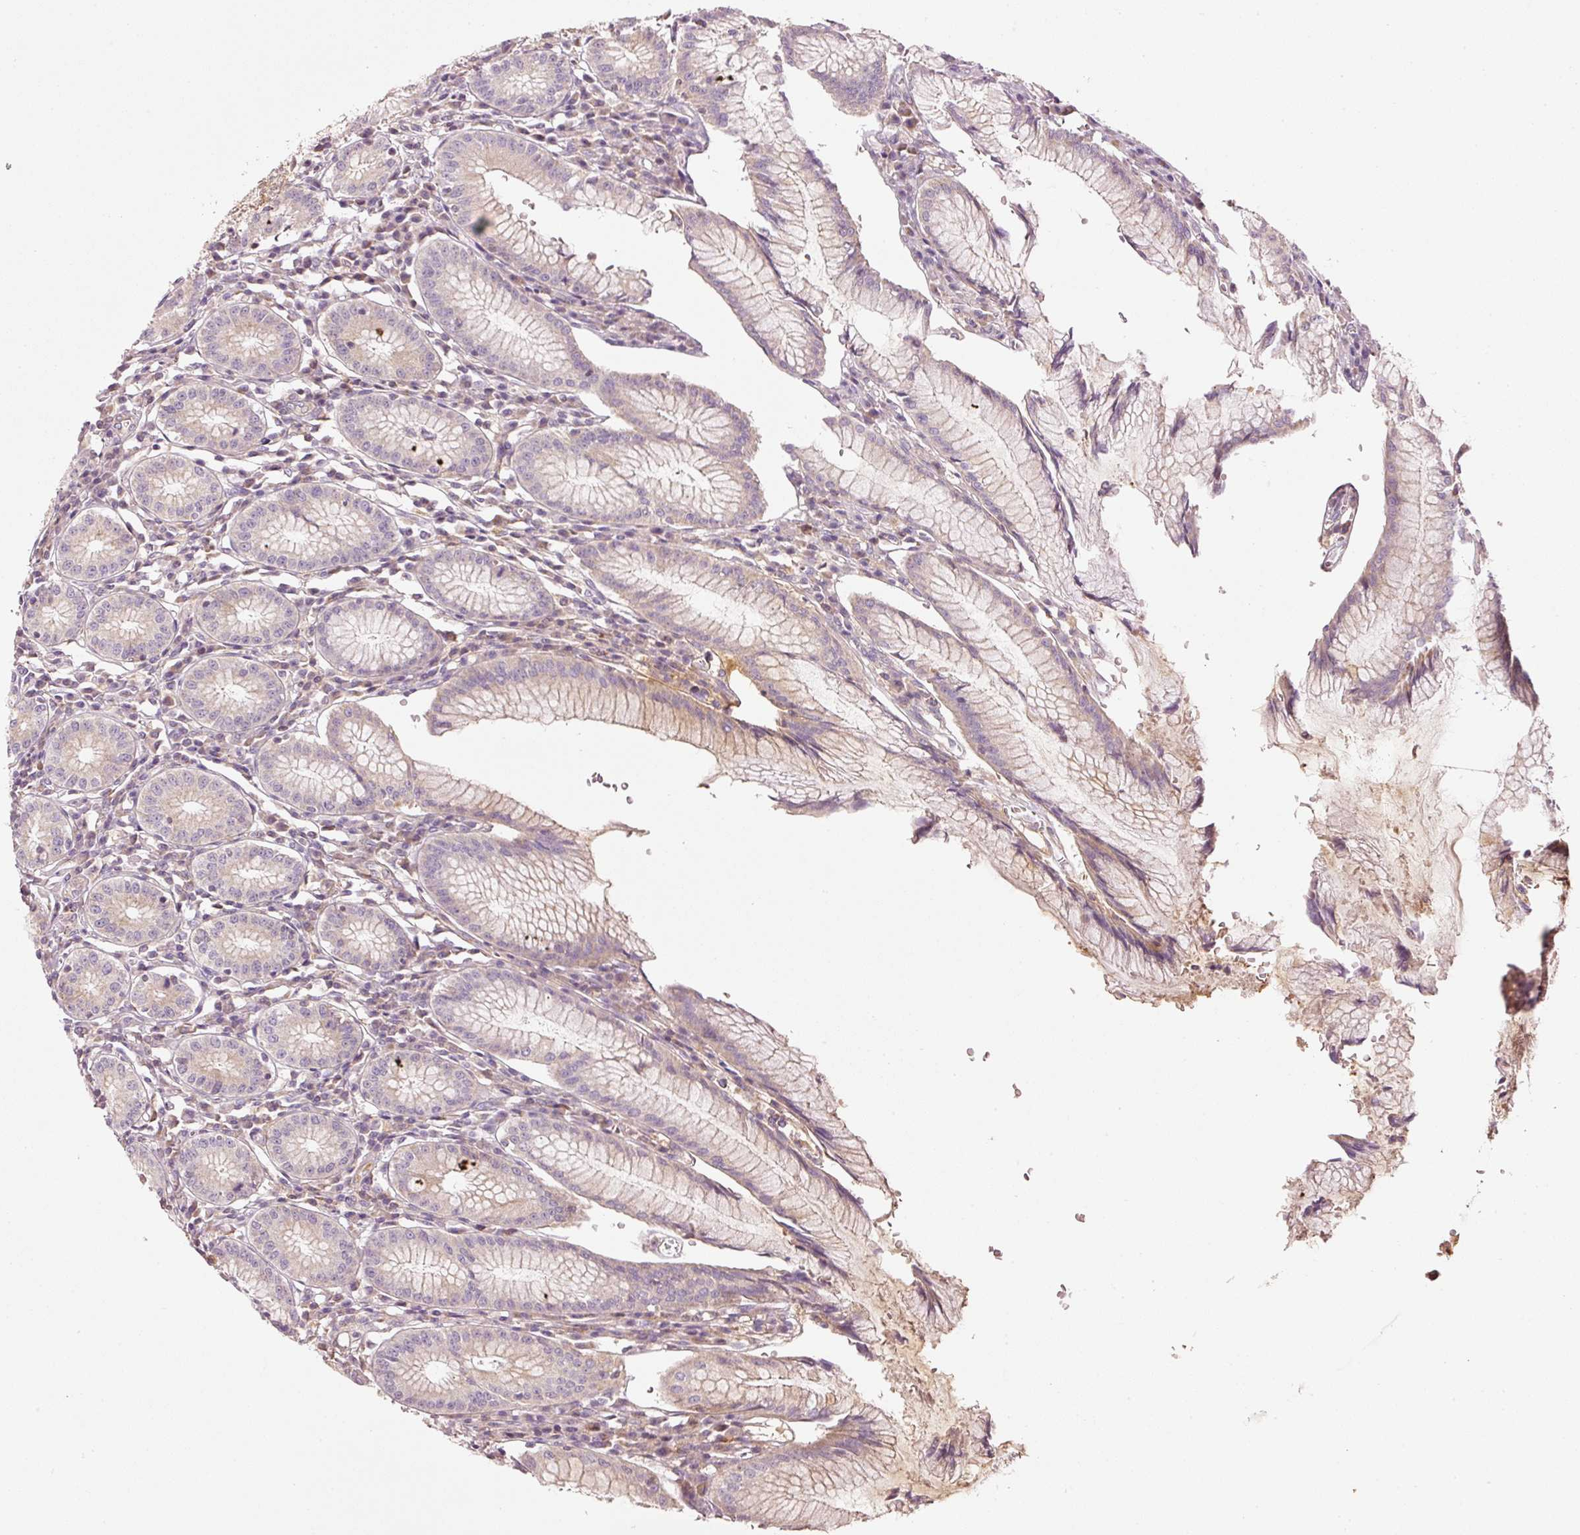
{"staining": {"intensity": "moderate", "quantity": "25%-75%", "location": "cytoplasmic/membranous"}, "tissue": "stomach", "cell_type": "Glandular cells", "image_type": "normal", "snomed": [{"axis": "morphology", "description": "Normal tissue, NOS"}, {"axis": "topography", "description": "Stomach"}], "caption": "A high-resolution histopathology image shows immunohistochemistry (IHC) staining of unremarkable stomach, which reveals moderate cytoplasmic/membranous positivity in approximately 25%-75% of glandular cells.", "gene": "SERPING1", "patient": {"sex": "male", "age": 55}}